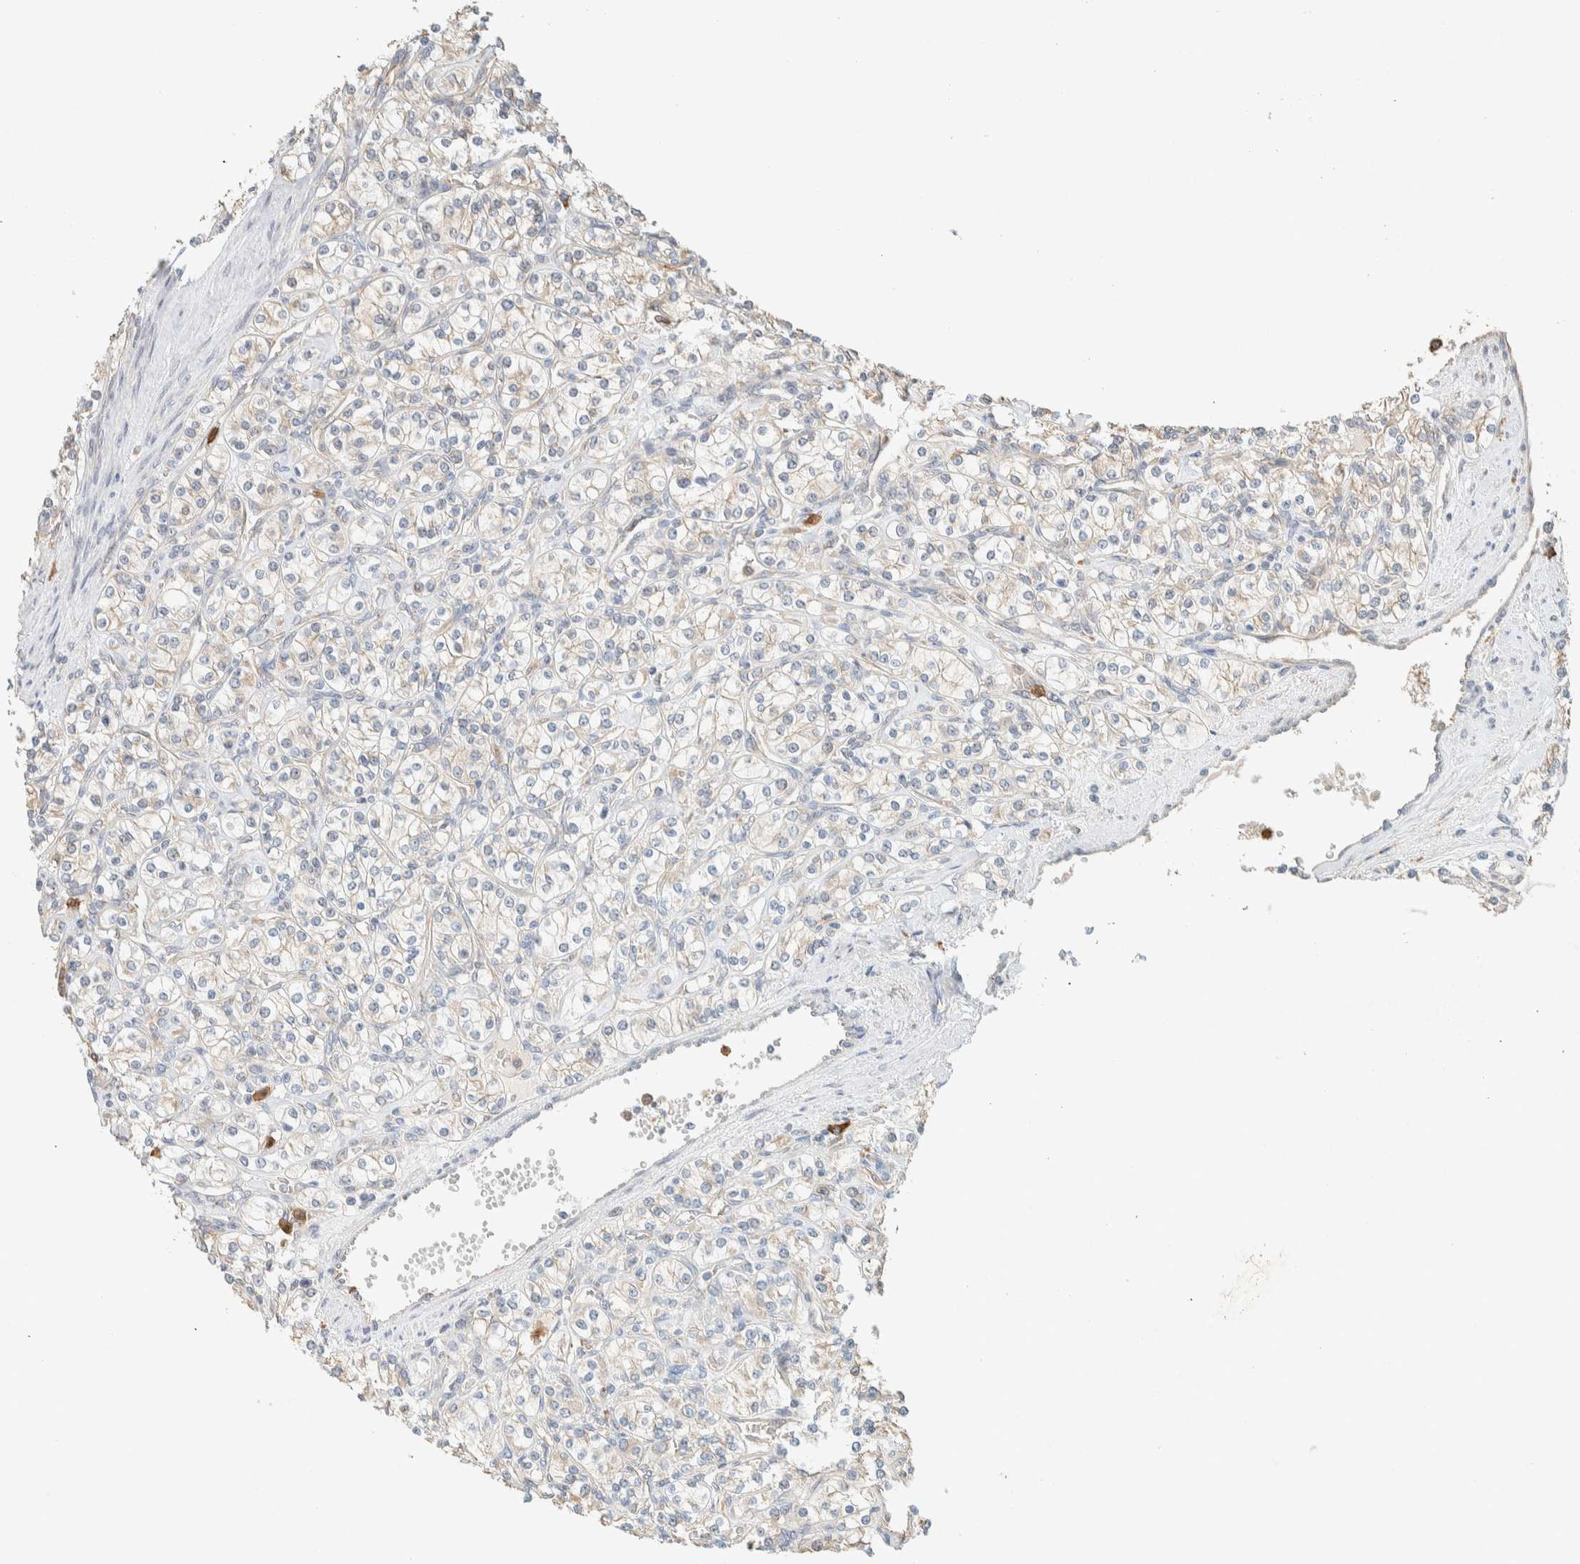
{"staining": {"intensity": "negative", "quantity": "none", "location": "none"}, "tissue": "renal cancer", "cell_type": "Tumor cells", "image_type": "cancer", "snomed": [{"axis": "morphology", "description": "Adenocarcinoma, NOS"}, {"axis": "topography", "description": "Kidney"}], "caption": "Renal cancer stained for a protein using immunohistochemistry (IHC) displays no staining tumor cells.", "gene": "TTC3", "patient": {"sex": "male", "age": 77}}